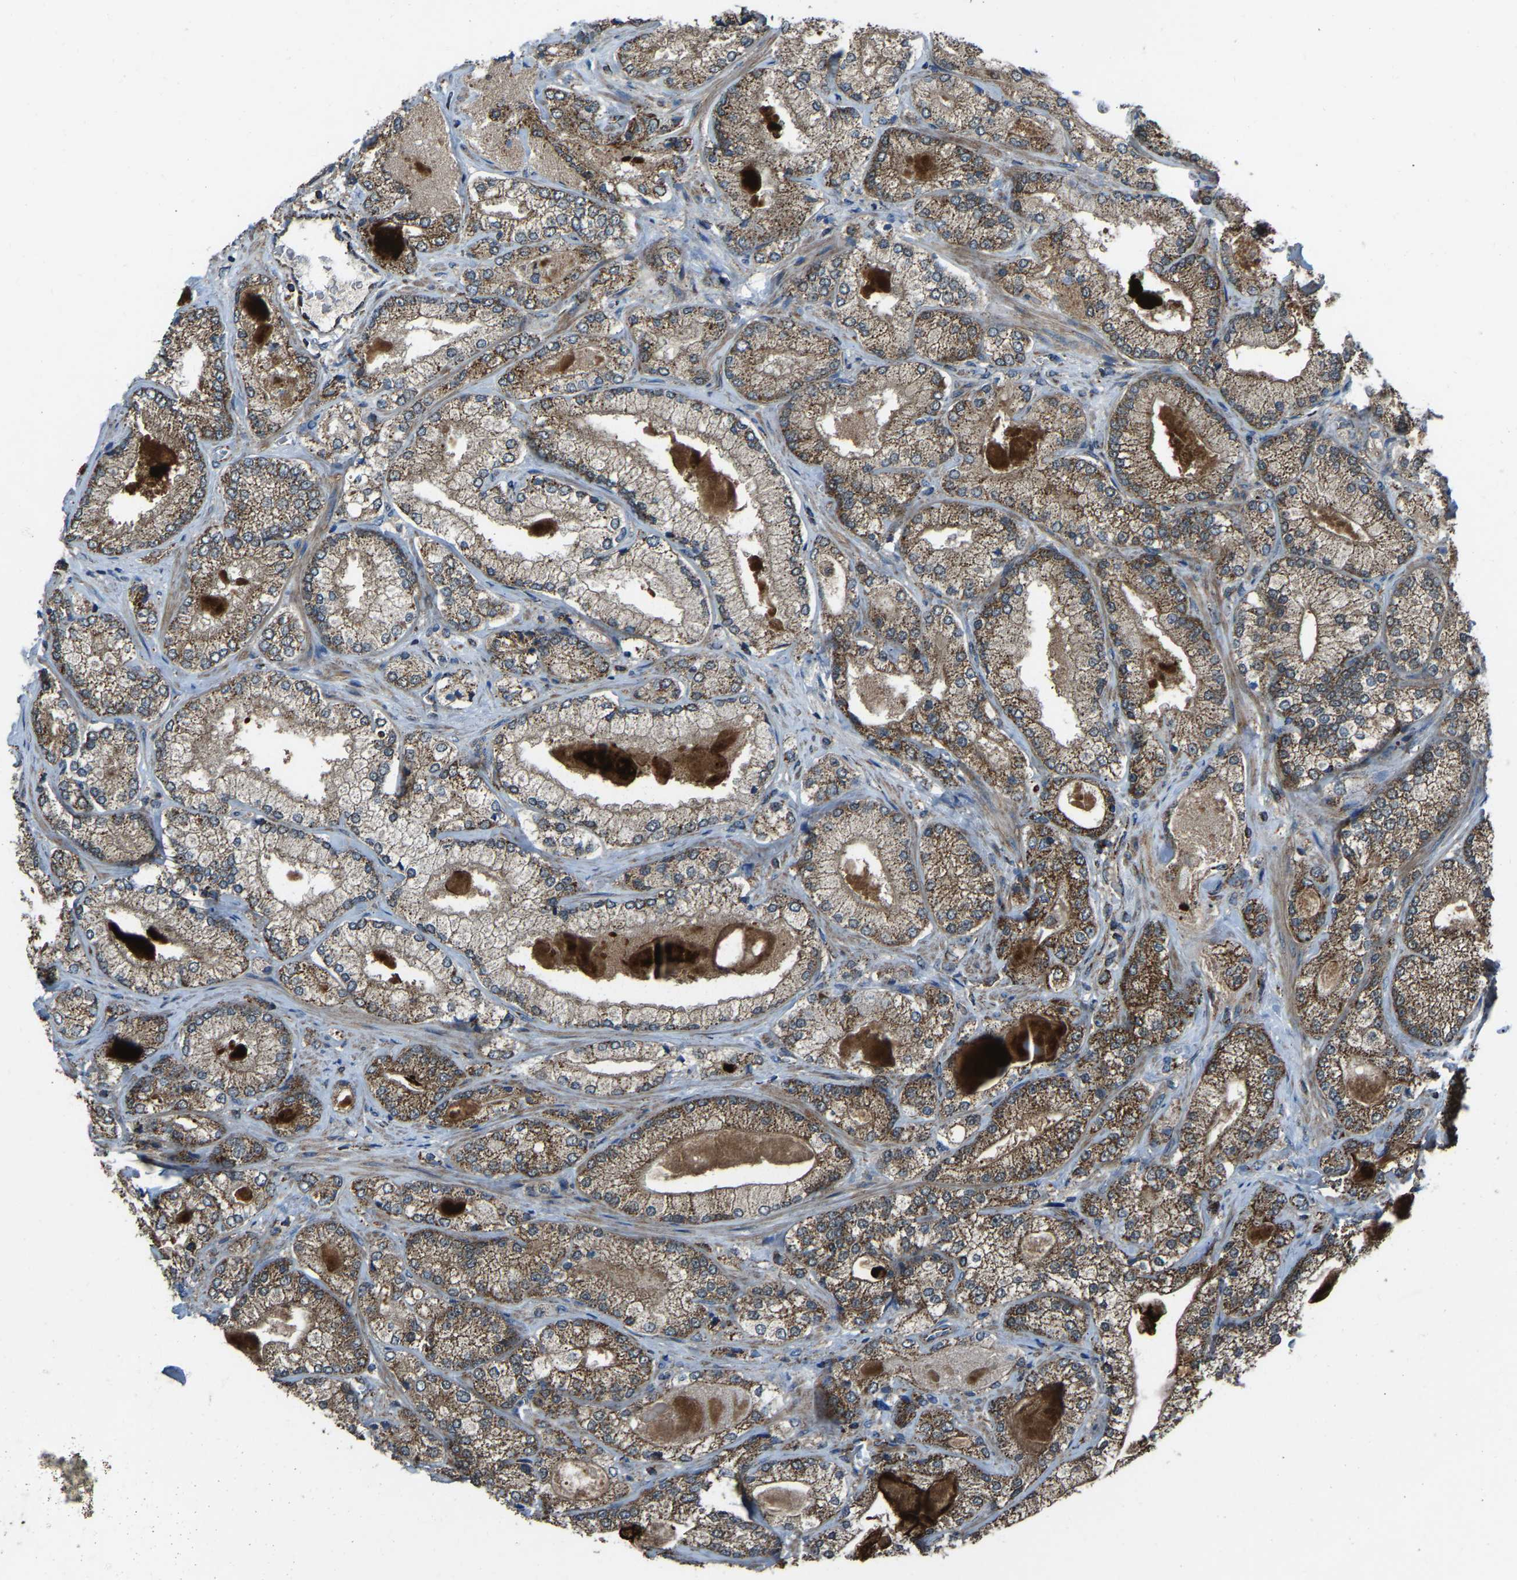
{"staining": {"intensity": "moderate", "quantity": ">75%", "location": "cytoplasmic/membranous"}, "tissue": "prostate cancer", "cell_type": "Tumor cells", "image_type": "cancer", "snomed": [{"axis": "morphology", "description": "Adenocarcinoma, Low grade"}, {"axis": "topography", "description": "Prostate"}], "caption": "Prostate low-grade adenocarcinoma stained with DAB (3,3'-diaminobenzidine) immunohistochemistry reveals medium levels of moderate cytoplasmic/membranous positivity in approximately >75% of tumor cells.", "gene": "AKR1A1", "patient": {"sex": "male", "age": 65}}